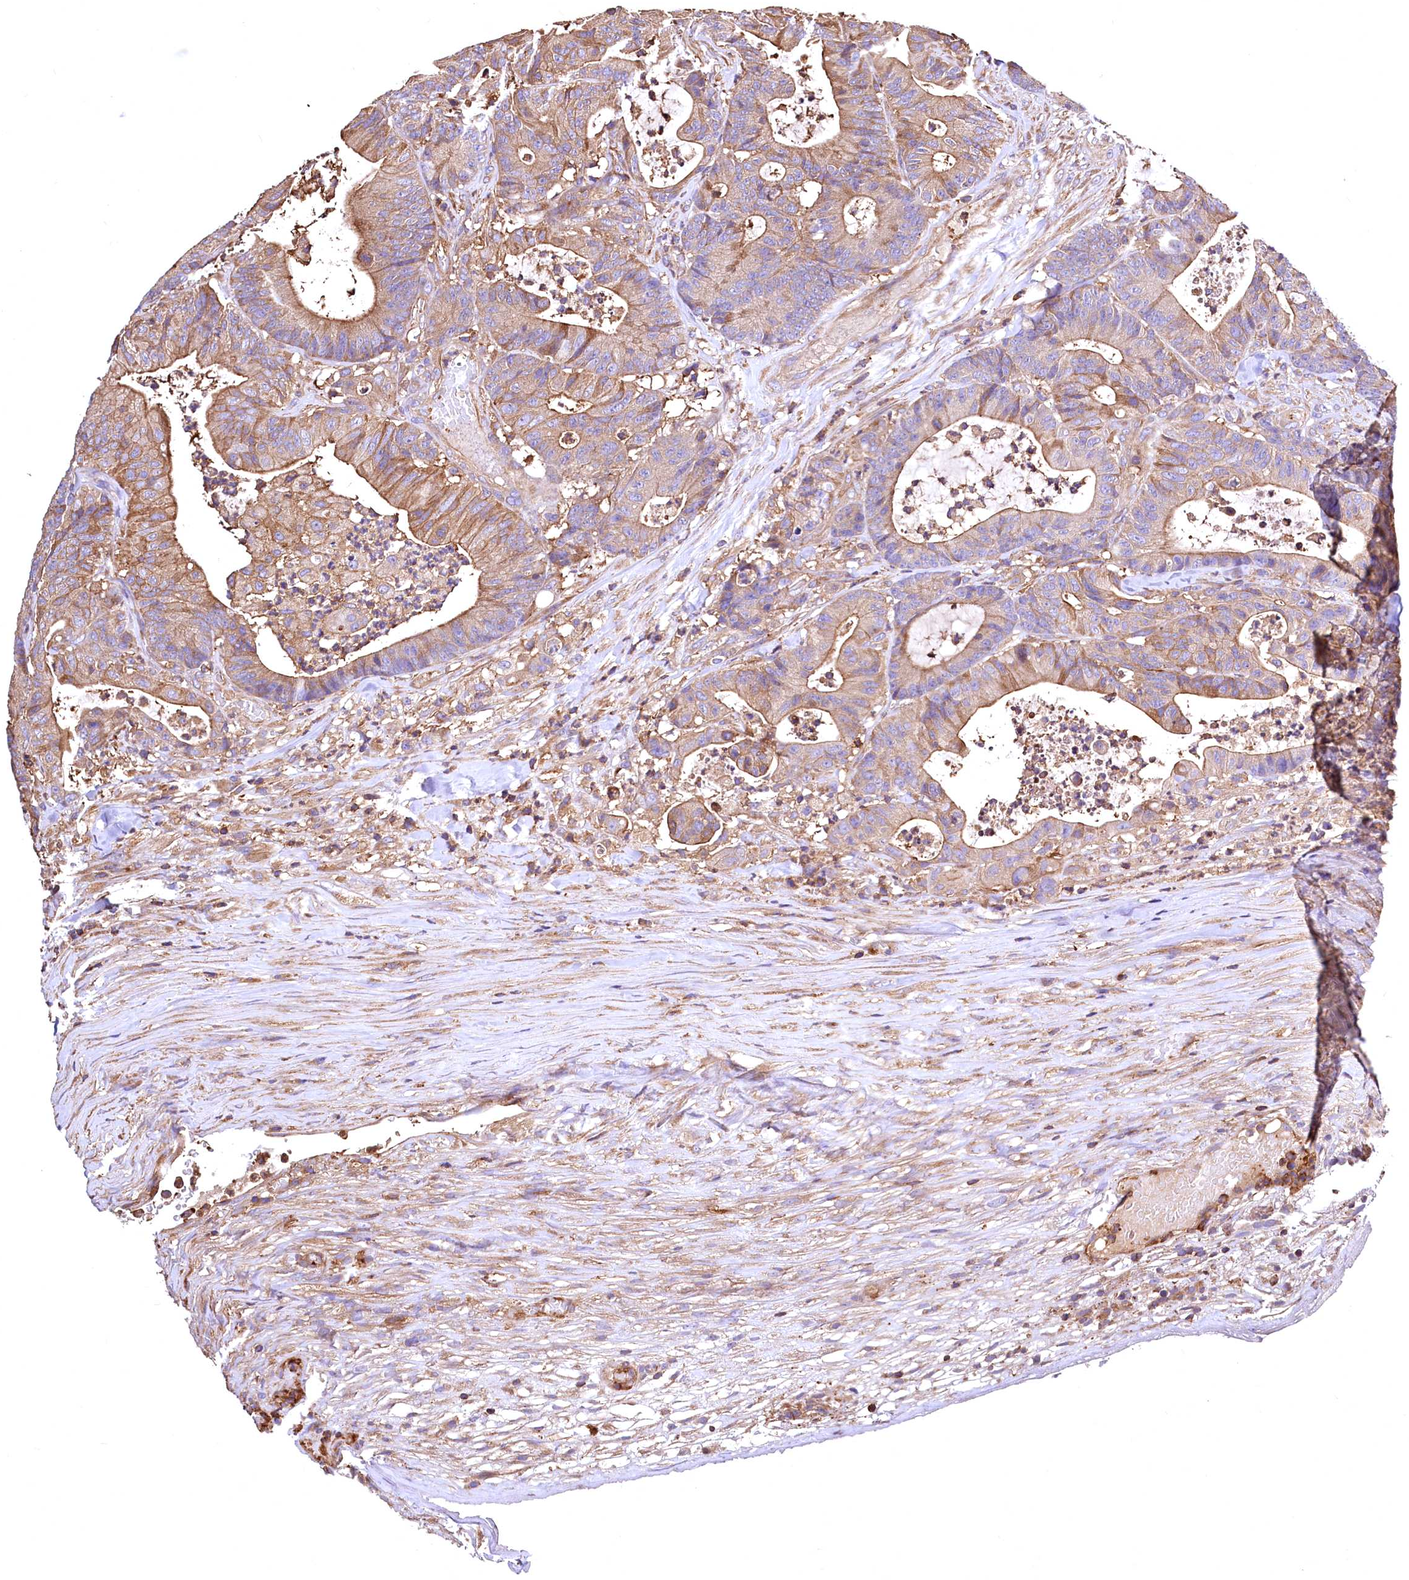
{"staining": {"intensity": "moderate", "quantity": "25%-75%", "location": "cytoplasmic/membranous"}, "tissue": "colorectal cancer", "cell_type": "Tumor cells", "image_type": "cancer", "snomed": [{"axis": "morphology", "description": "Adenocarcinoma, NOS"}, {"axis": "topography", "description": "Colon"}], "caption": "Brown immunohistochemical staining in adenocarcinoma (colorectal) reveals moderate cytoplasmic/membranous positivity in about 25%-75% of tumor cells.", "gene": "RARS2", "patient": {"sex": "female", "age": 84}}